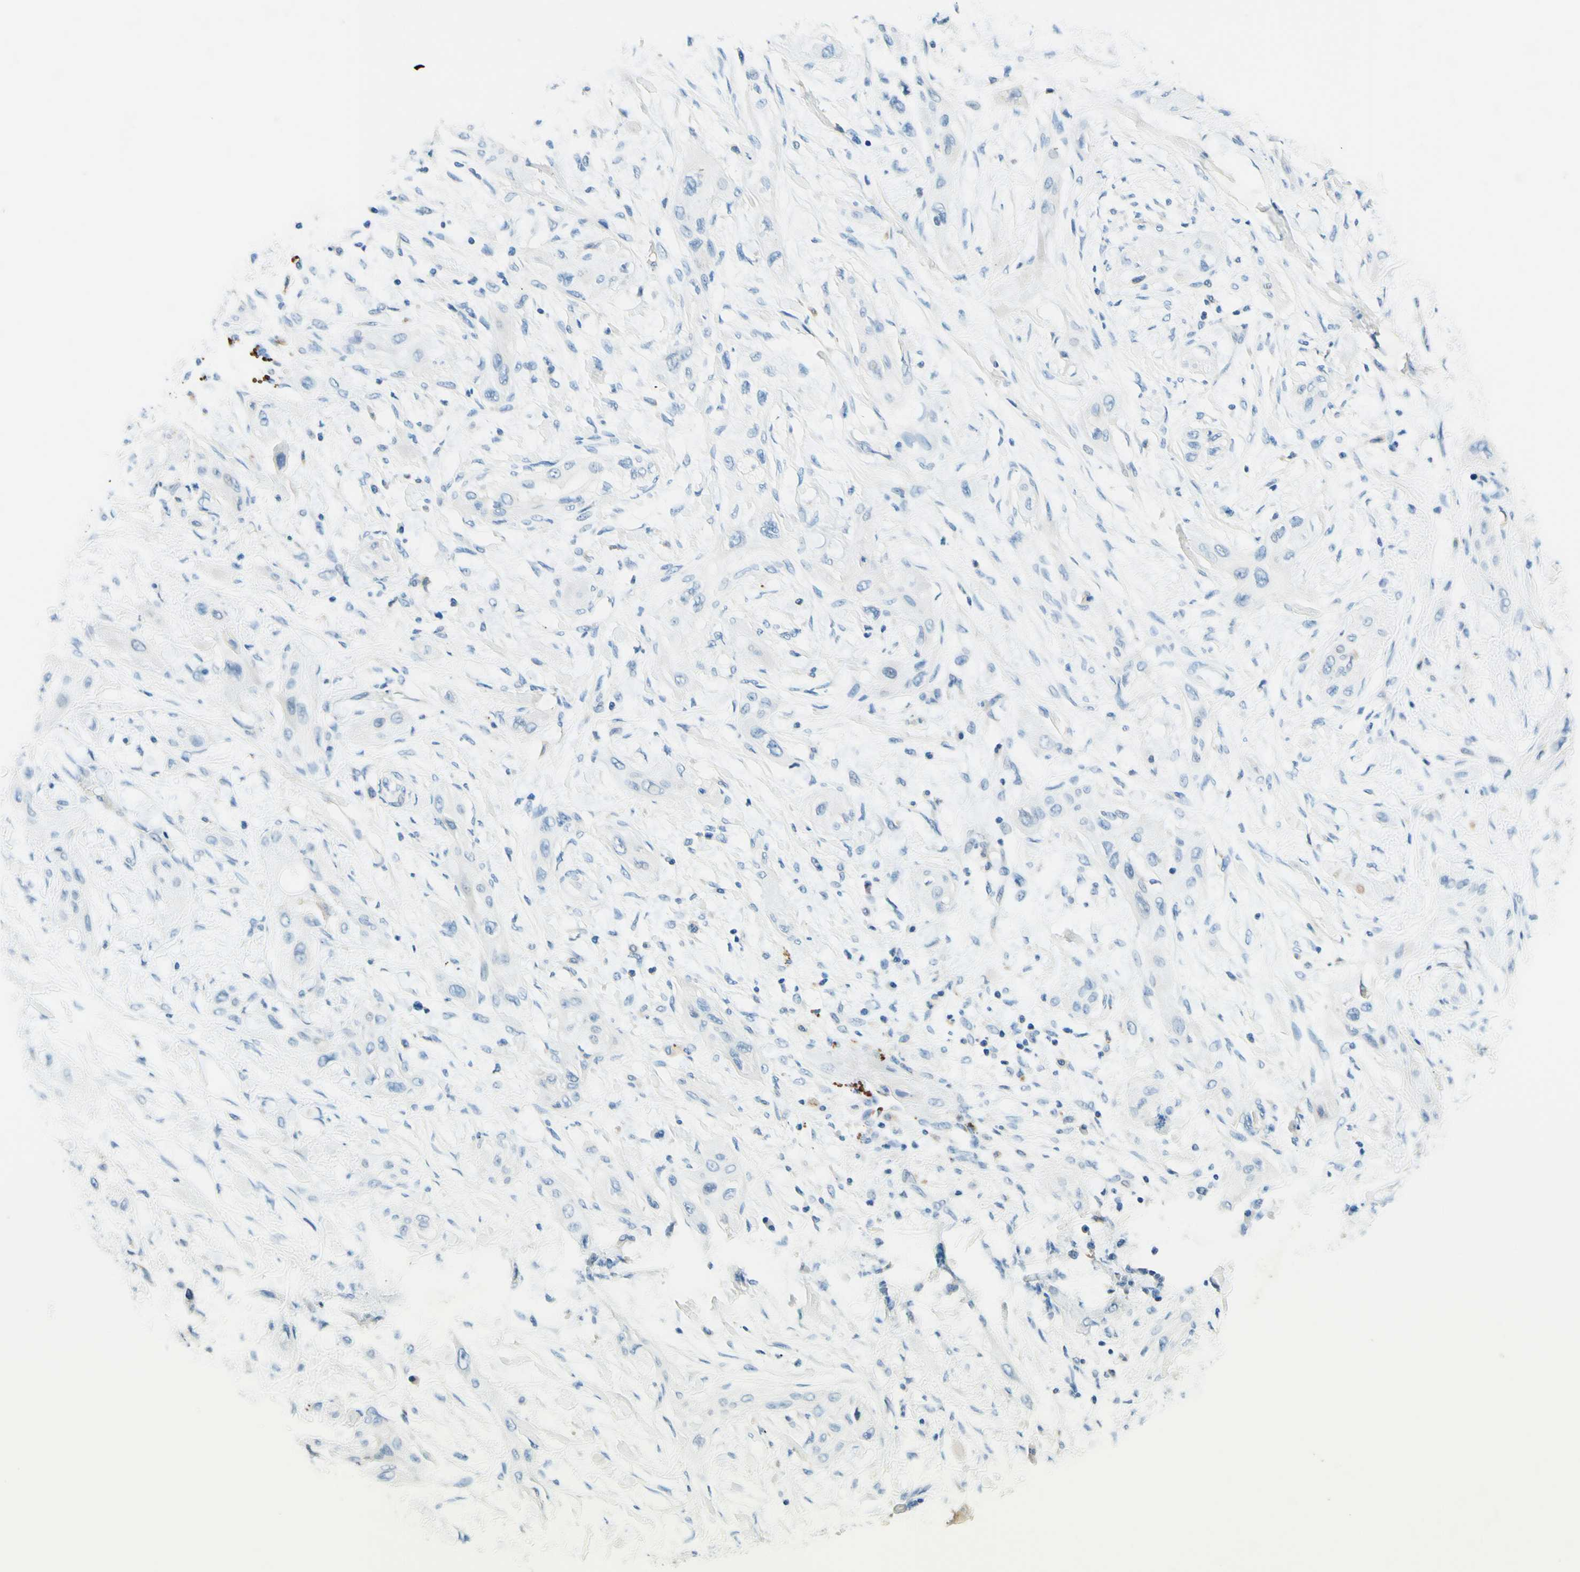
{"staining": {"intensity": "negative", "quantity": "none", "location": "none"}, "tissue": "lung cancer", "cell_type": "Tumor cells", "image_type": "cancer", "snomed": [{"axis": "morphology", "description": "Squamous cell carcinoma, NOS"}, {"axis": "topography", "description": "Lung"}], "caption": "Human lung squamous cell carcinoma stained for a protein using immunohistochemistry displays no expression in tumor cells.", "gene": "SIGLEC9", "patient": {"sex": "female", "age": 47}}